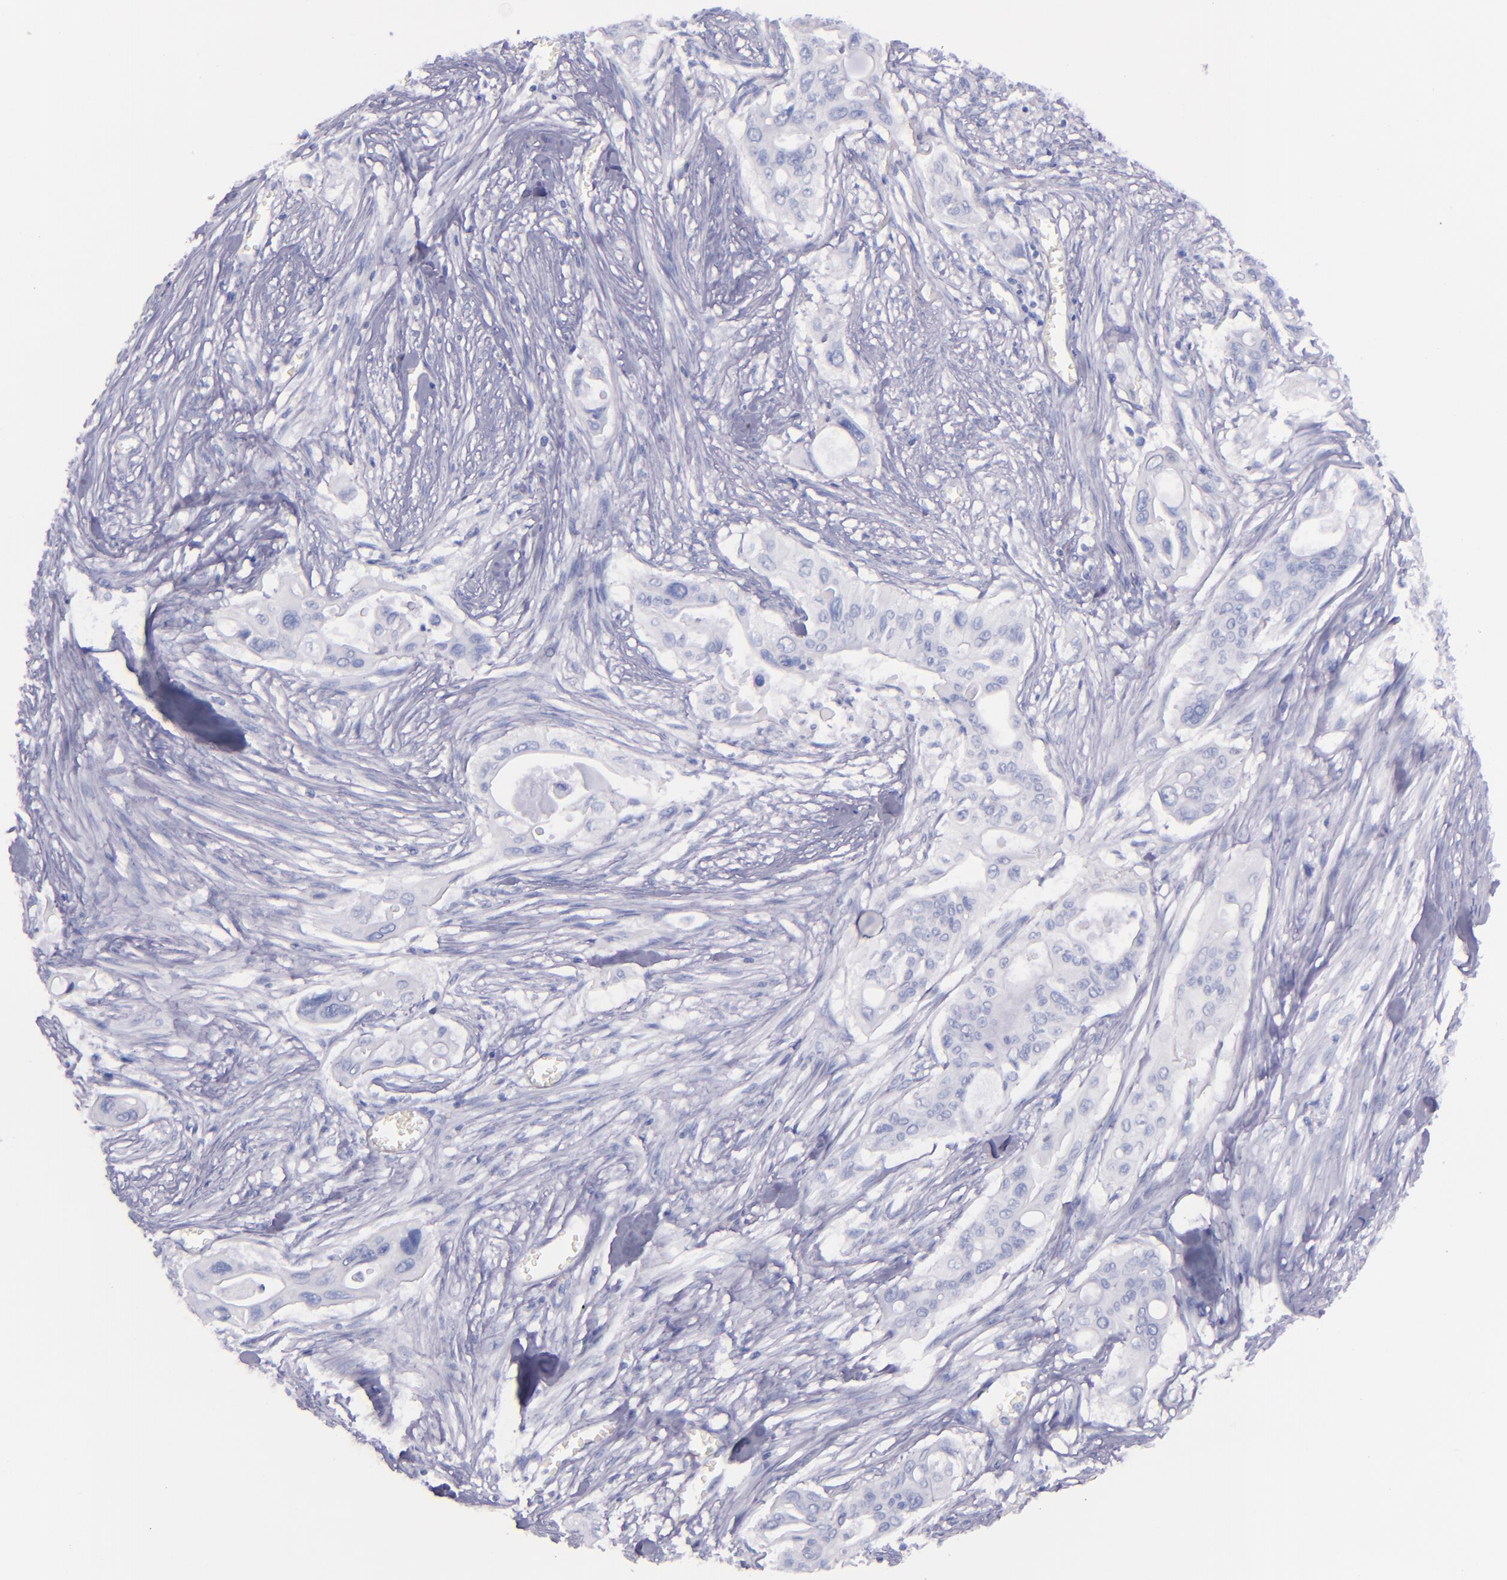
{"staining": {"intensity": "negative", "quantity": "none", "location": "none"}, "tissue": "pancreatic cancer", "cell_type": "Tumor cells", "image_type": "cancer", "snomed": [{"axis": "morphology", "description": "Adenocarcinoma, NOS"}, {"axis": "topography", "description": "Pancreas"}], "caption": "The histopathology image exhibits no significant expression in tumor cells of pancreatic cancer (adenocarcinoma).", "gene": "SFTPB", "patient": {"sex": "male", "age": 77}}